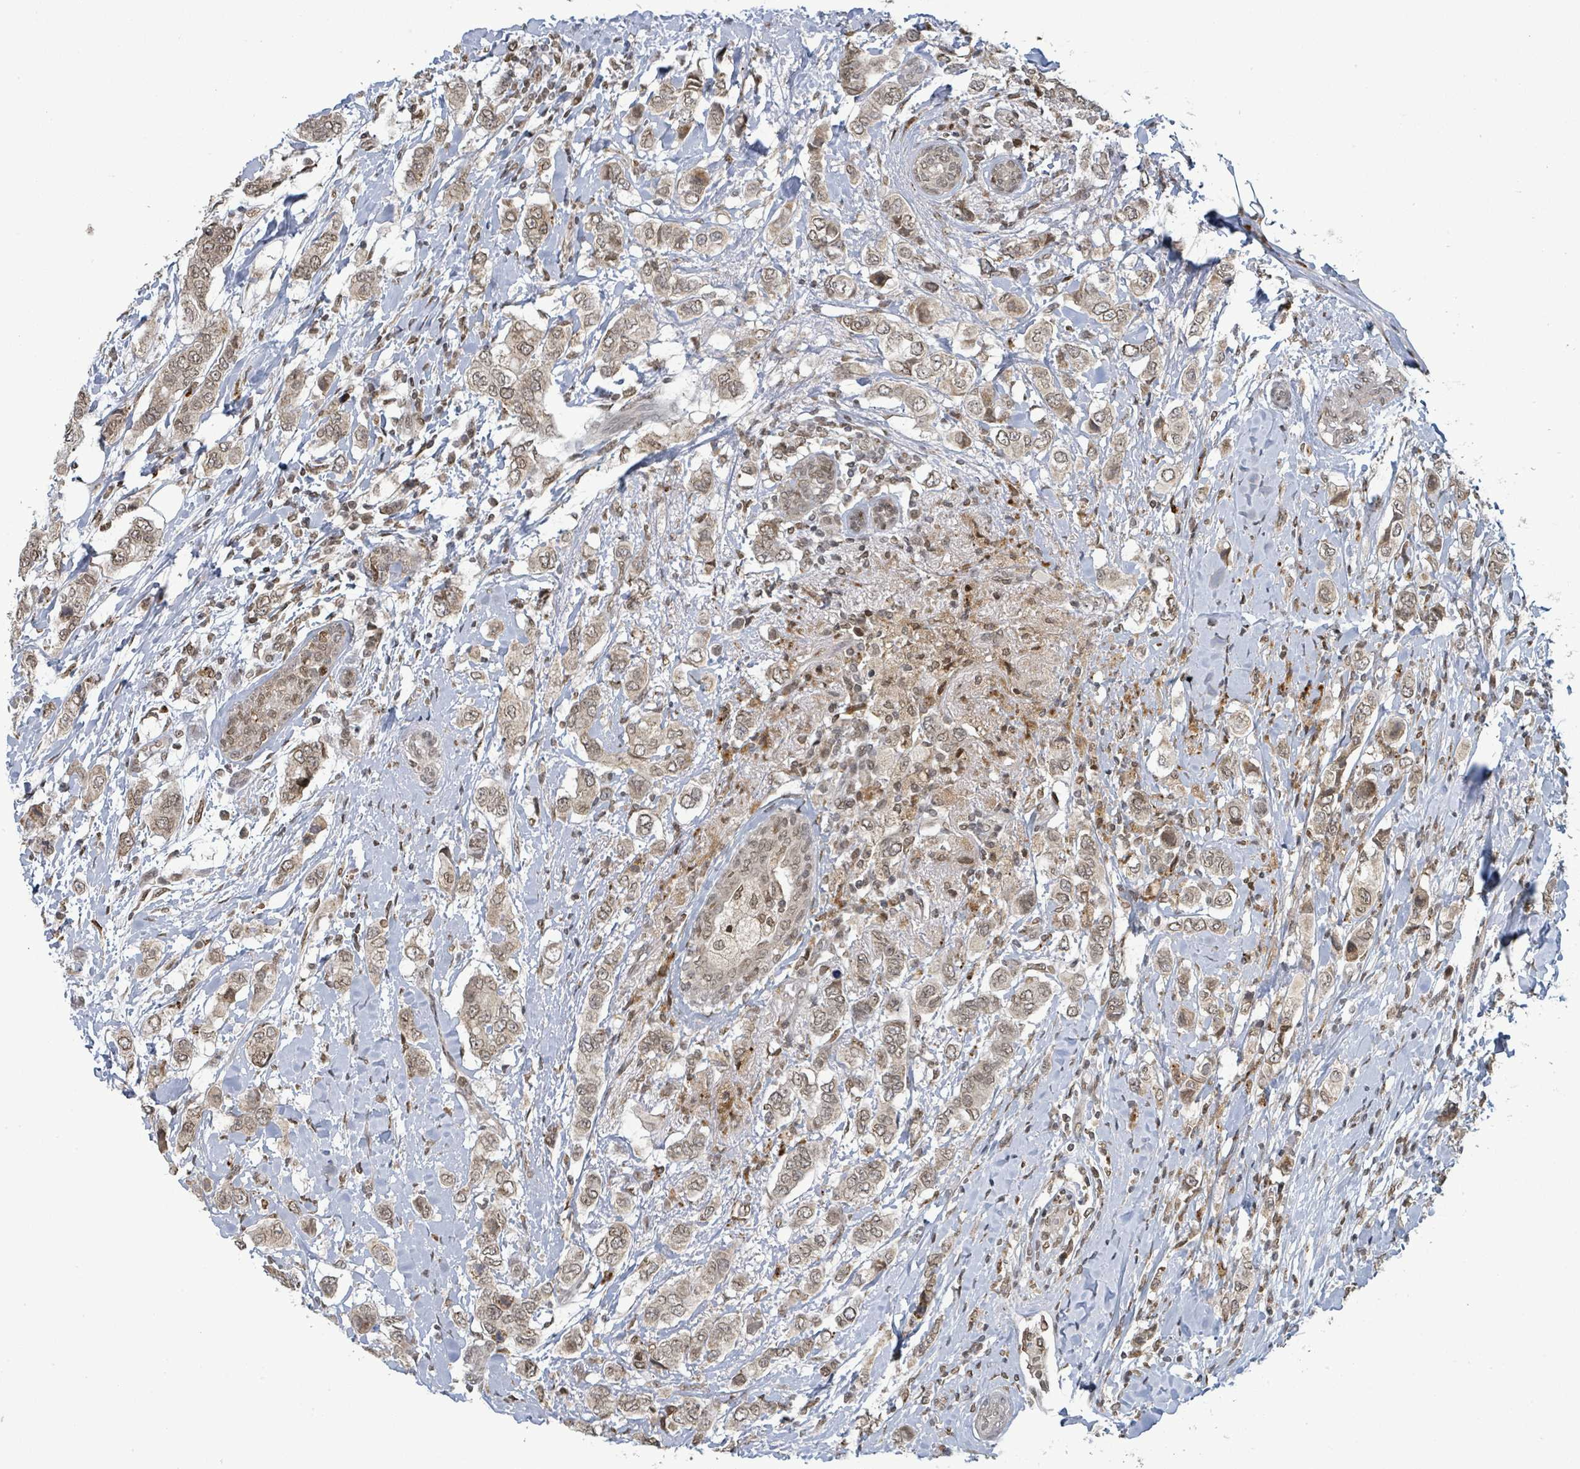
{"staining": {"intensity": "moderate", "quantity": ">75%", "location": "nuclear"}, "tissue": "breast cancer", "cell_type": "Tumor cells", "image_type": "cancer", "snomed": [{"axis": "morphology", "description": "Lobular carcinoma"}, {"axis": "topography", "description": "Breast"}], "caption": "Immunohistochemical staining of human lobular carcinoma (breast) shows medium levels of moderate nuclear positivity in approximately >75% of tumor cells.", "gene": "SBF2", "patient": {"sex": "female", "age": 51}}